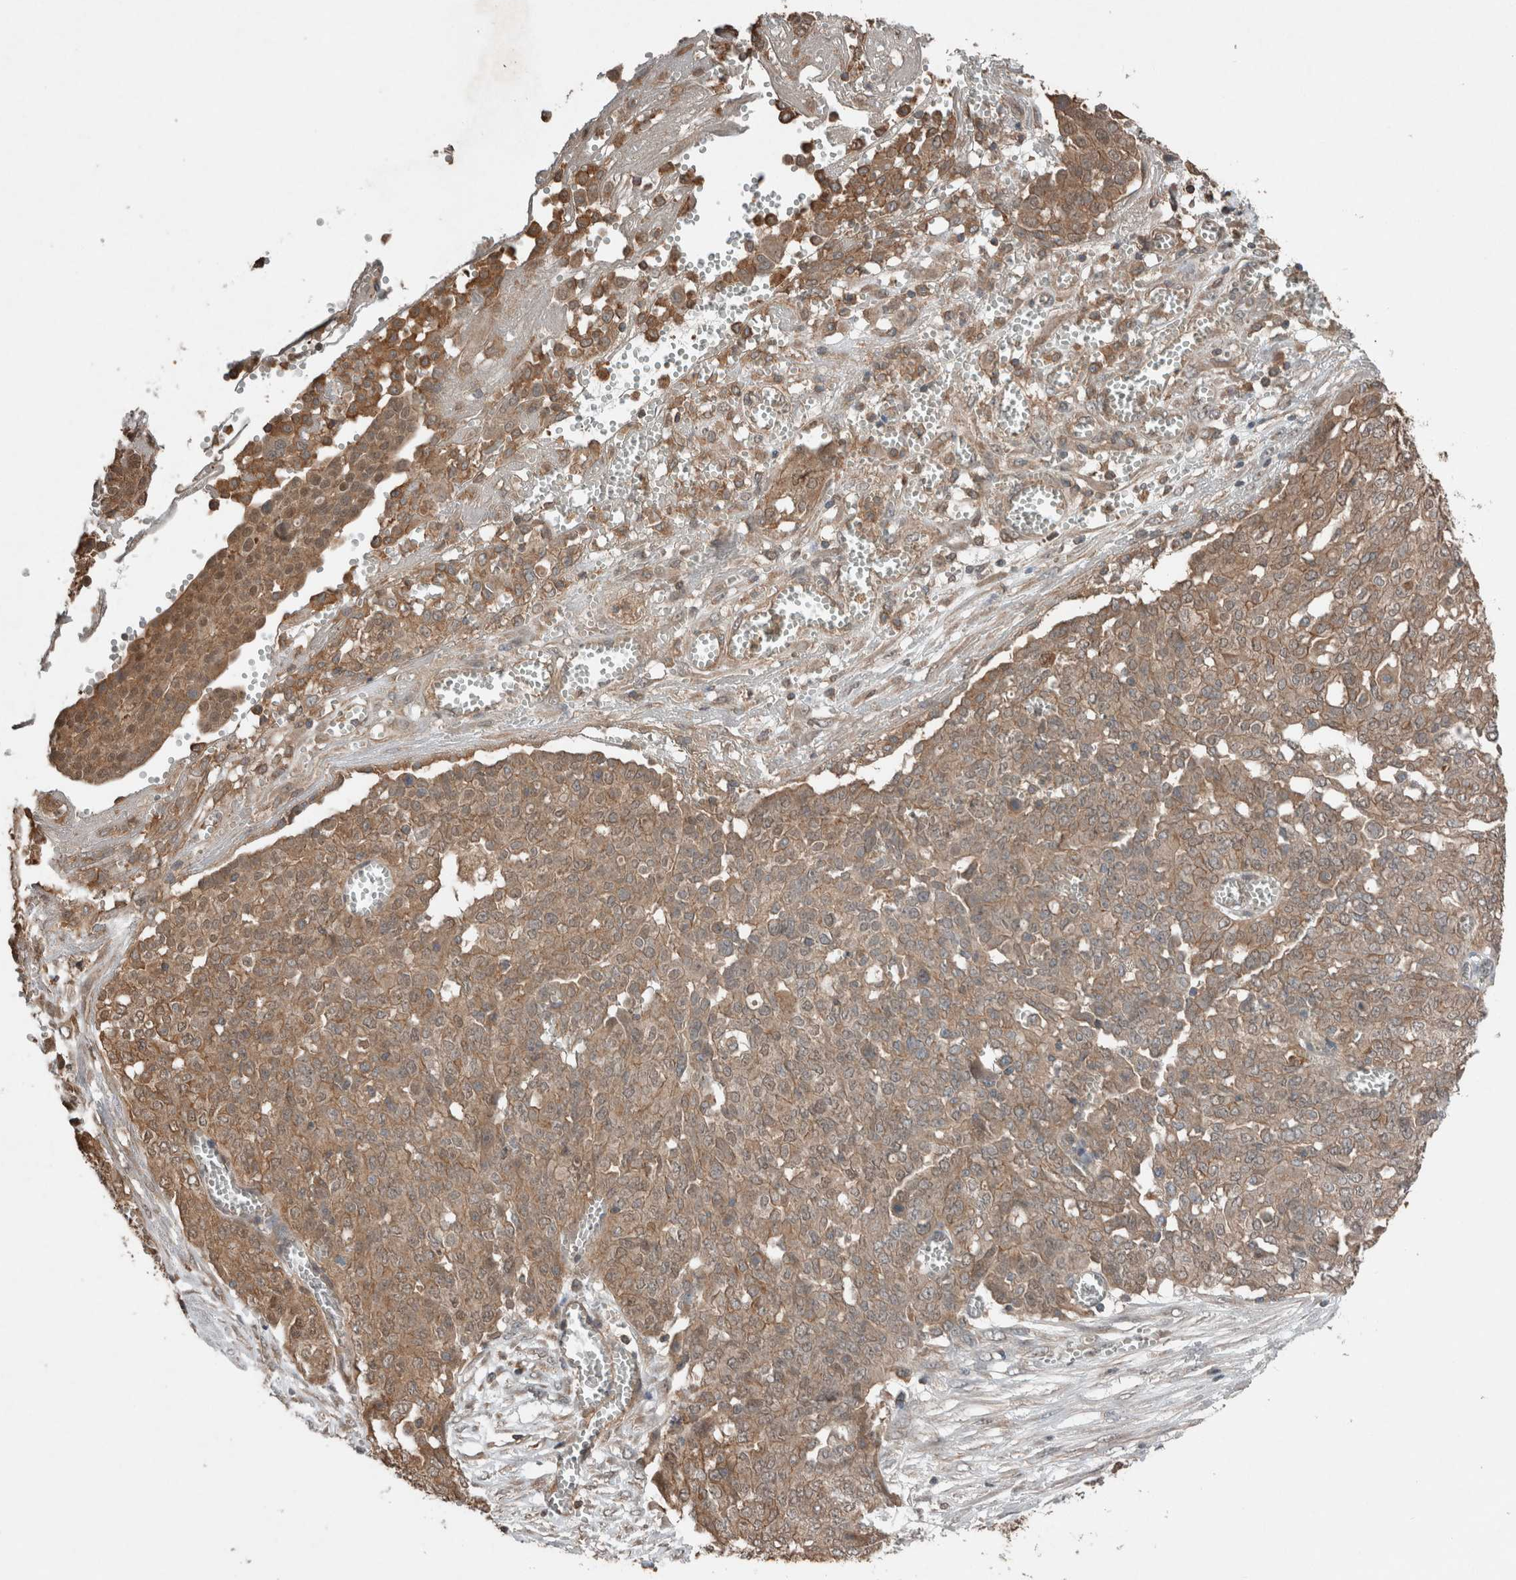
{"staining": {"intensity": "moderate", "quantity": ">75%", "location": "cytoplasmic/membranous"}, "tissue": "ovarian cancer", "cell_type": "Tumor cells", "image_type": "cancer", "snomed": [{"axis": "morphology", "description": "Cystadenocarcinoma, serous, NOS"}, {"axis": "topography", "description": "Soft tissue"}, {"axis": "topography", "description": "Ovary"}], "caption": "Immunohistochemistry (IHC) histopathology image of neoplastic tissue: serous cystadenocarcinoma (ovarian) stained using immunohistochemistry demonstrates medium levels of moderate protein expression localized specifically in the cytoplasmic/membranous of tumor cells, appearing as a cytoplasmic/membranous brown color.", "gene": "KLK14", "patient": {"sex": "female", "age": 57}}